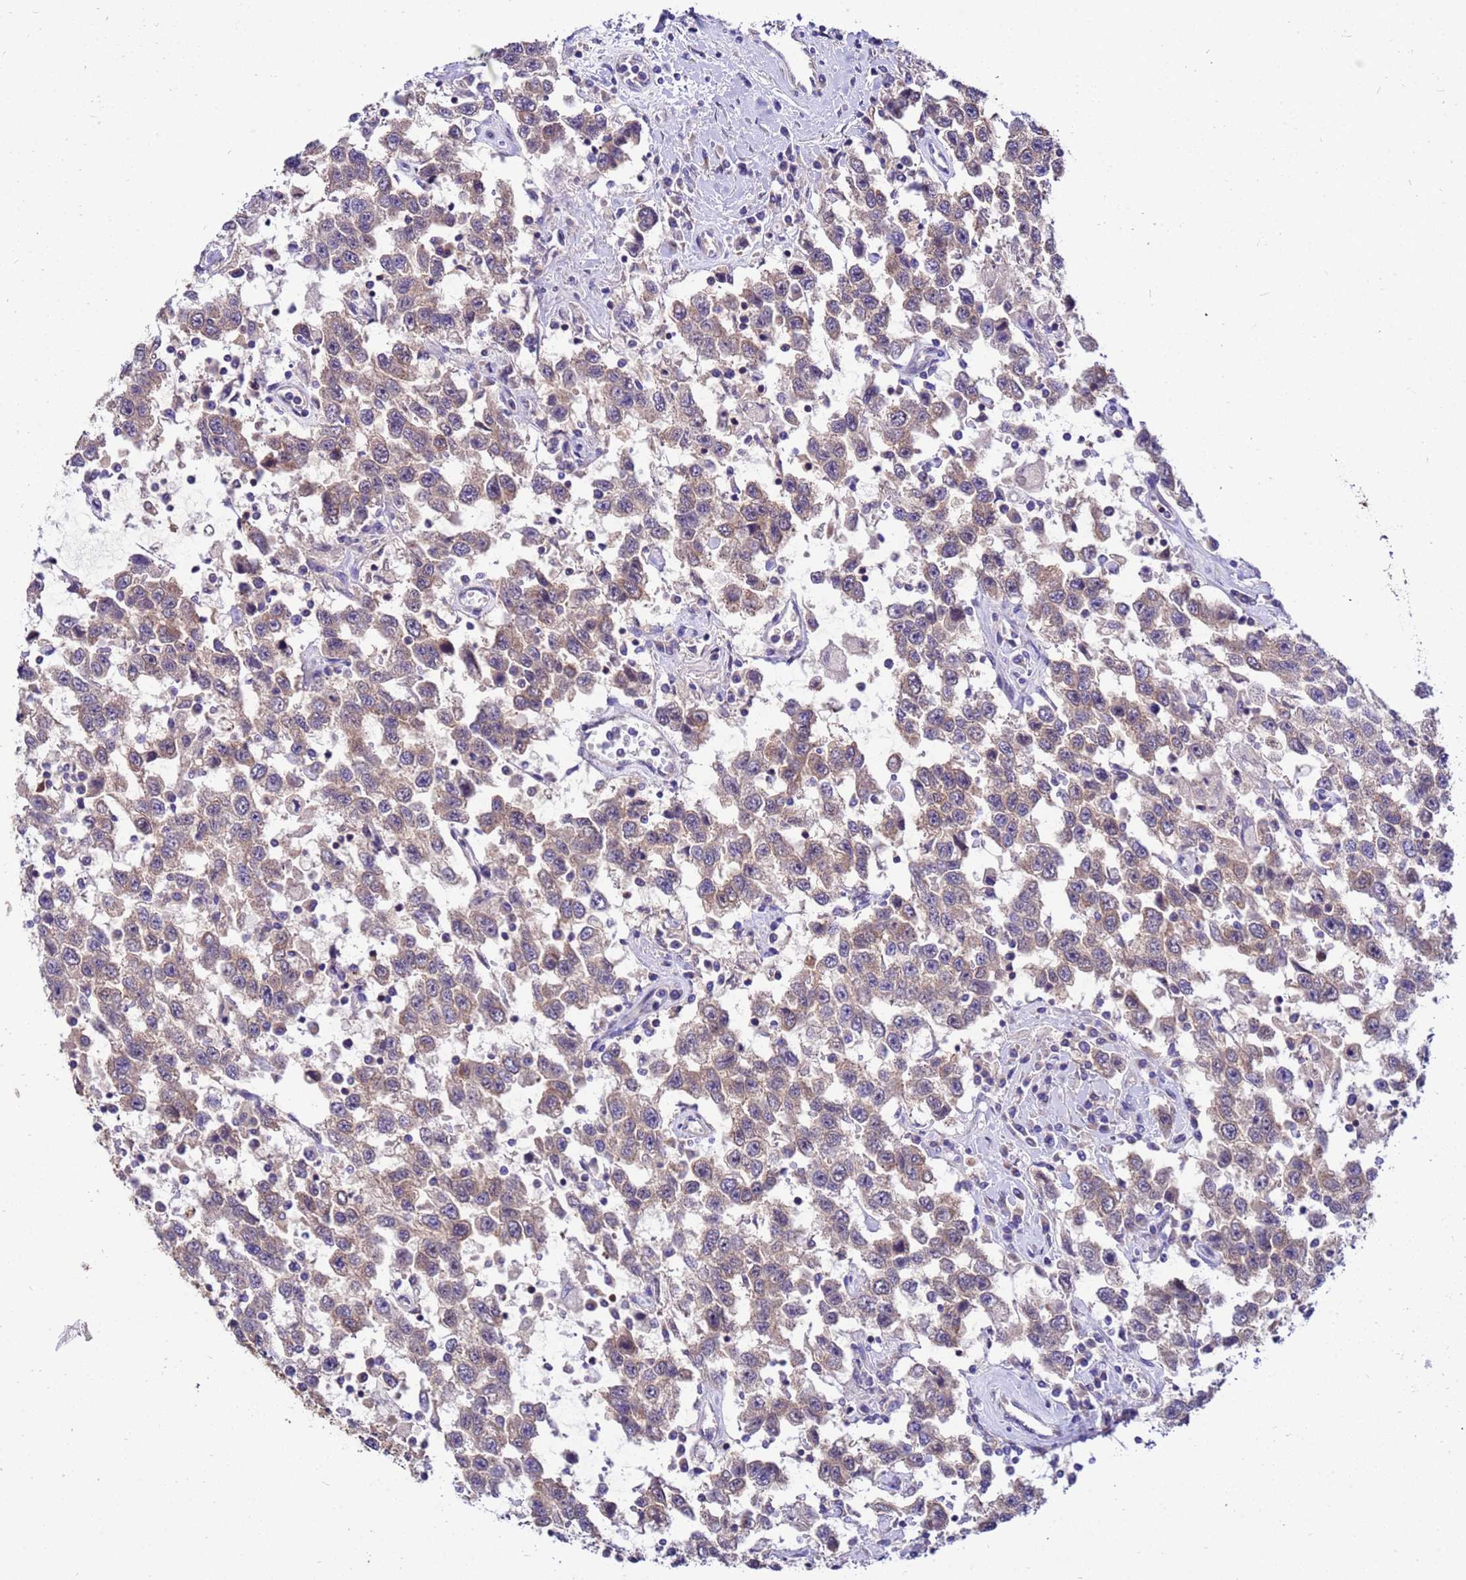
{"staining": {"intensity": "weak", "quantity": "25%-75%", "location": "cytoplasmic/membranous"}, "tissue": "testis cancer", "cell_type": "Tumor cells", "image_type": "cancer", "snomed": [{"axis": "morphology", "description": "Seminoma, NOS"}, {"axis": "topography", "description": "Testis"}], "caption": "Approximately 25%-75% of tumor cells in human testis cancer reveal weak cytoplasmic/membranous protein expression as visualized by brown immunohistochemical staining.", "gene": "GET3", "patient": {"sex": "male", "age": 41}}